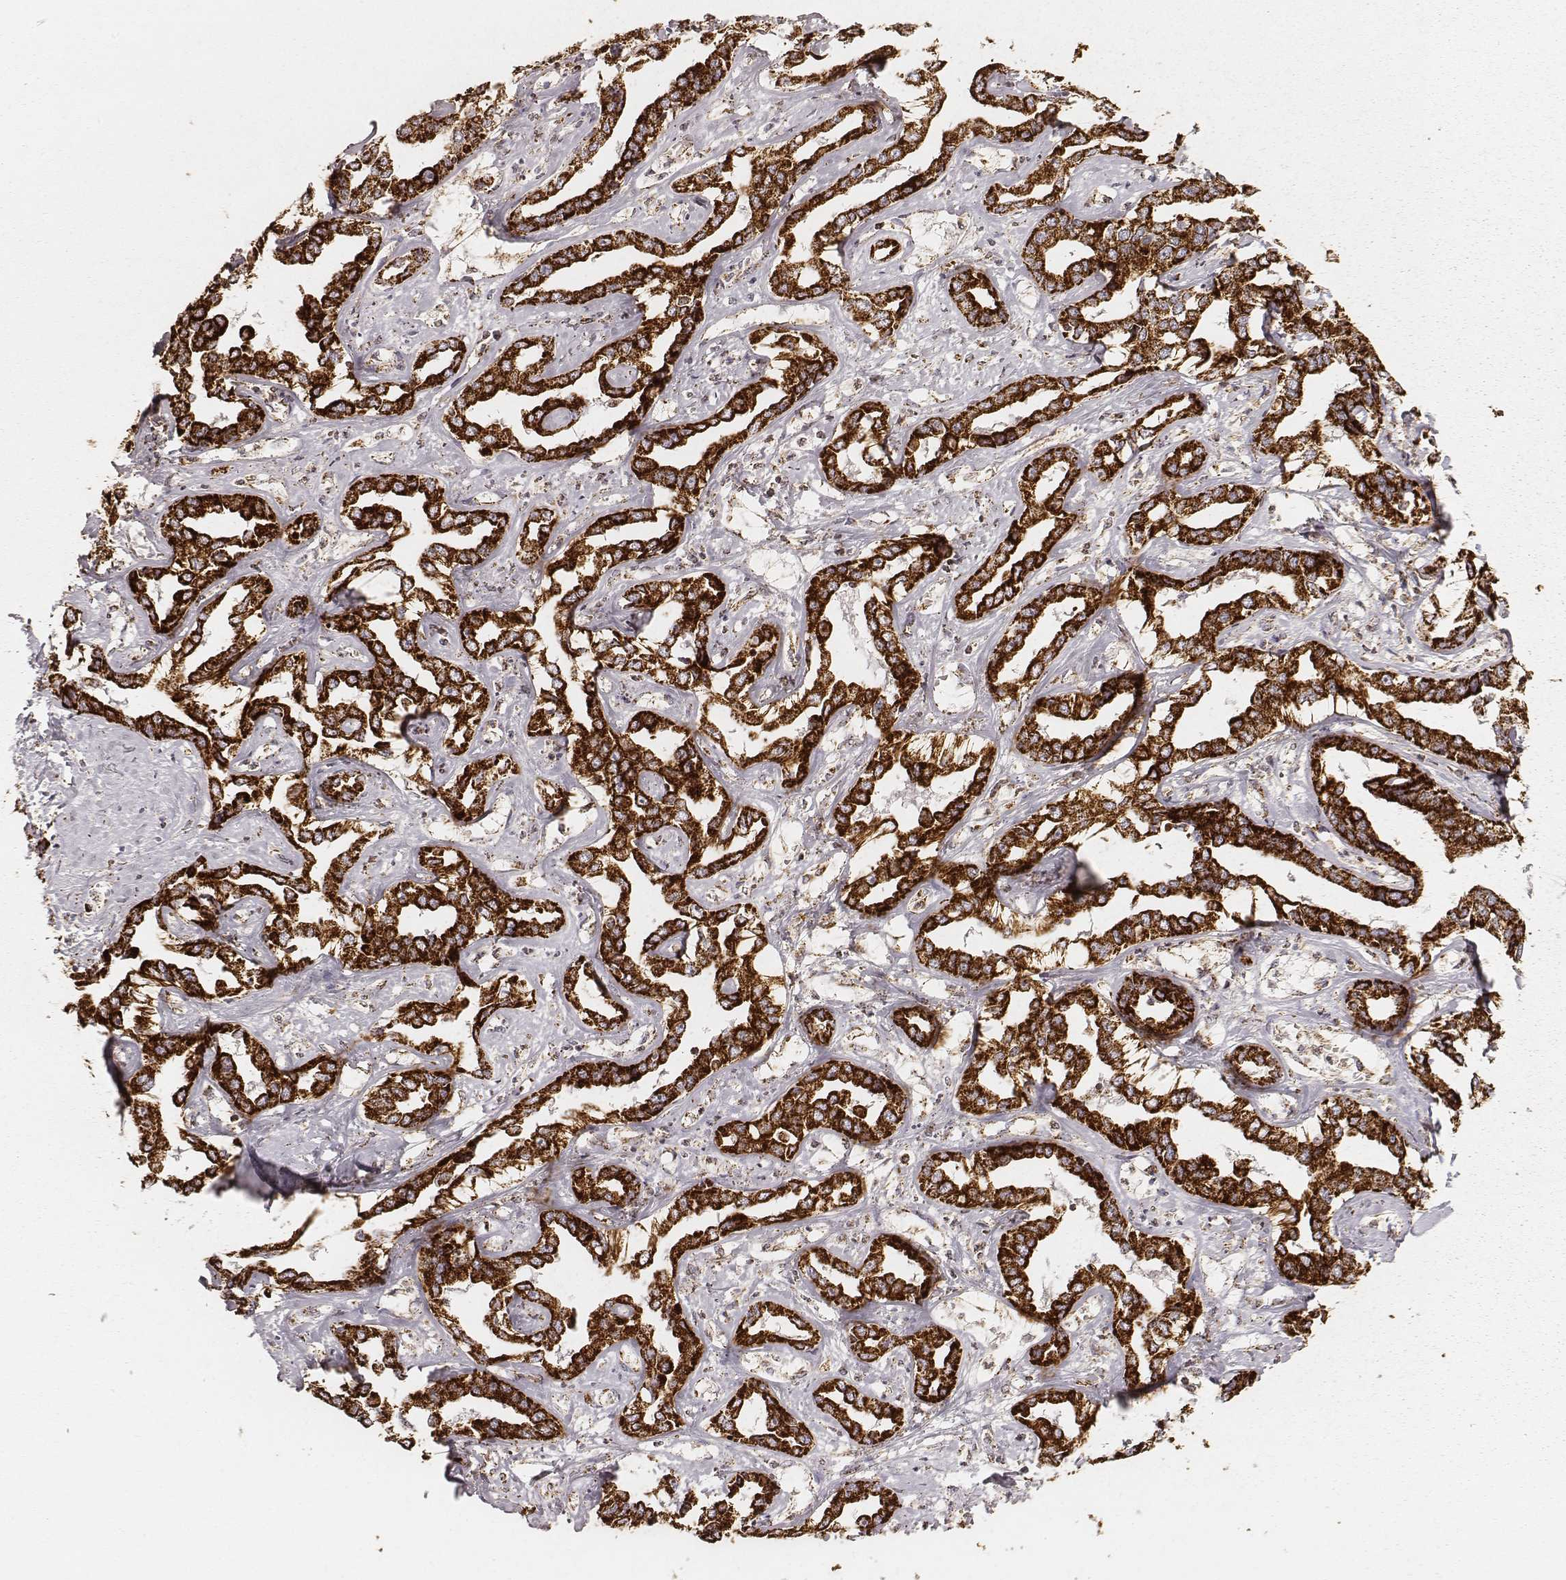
{"staining": {"intensity": "strong", "quantity": ">75%", "location": "cytoplasmic/membranous"}, "tissue": "liver cancer", "cell_type": "Tumor cells", "image_type": "cancer", "snomed": [{"axis": "morphology", "description": "Cholangiocarcinoma"}, {"axis": "topography", "description": "Liver"}], "caption": "This image displays IHC staining of liver cancer, with high strong cytoplasmic/membranous staining in about >75% of tumor cells.", "gene": "CS", "patient": {"sex": "male", "age": 59}}